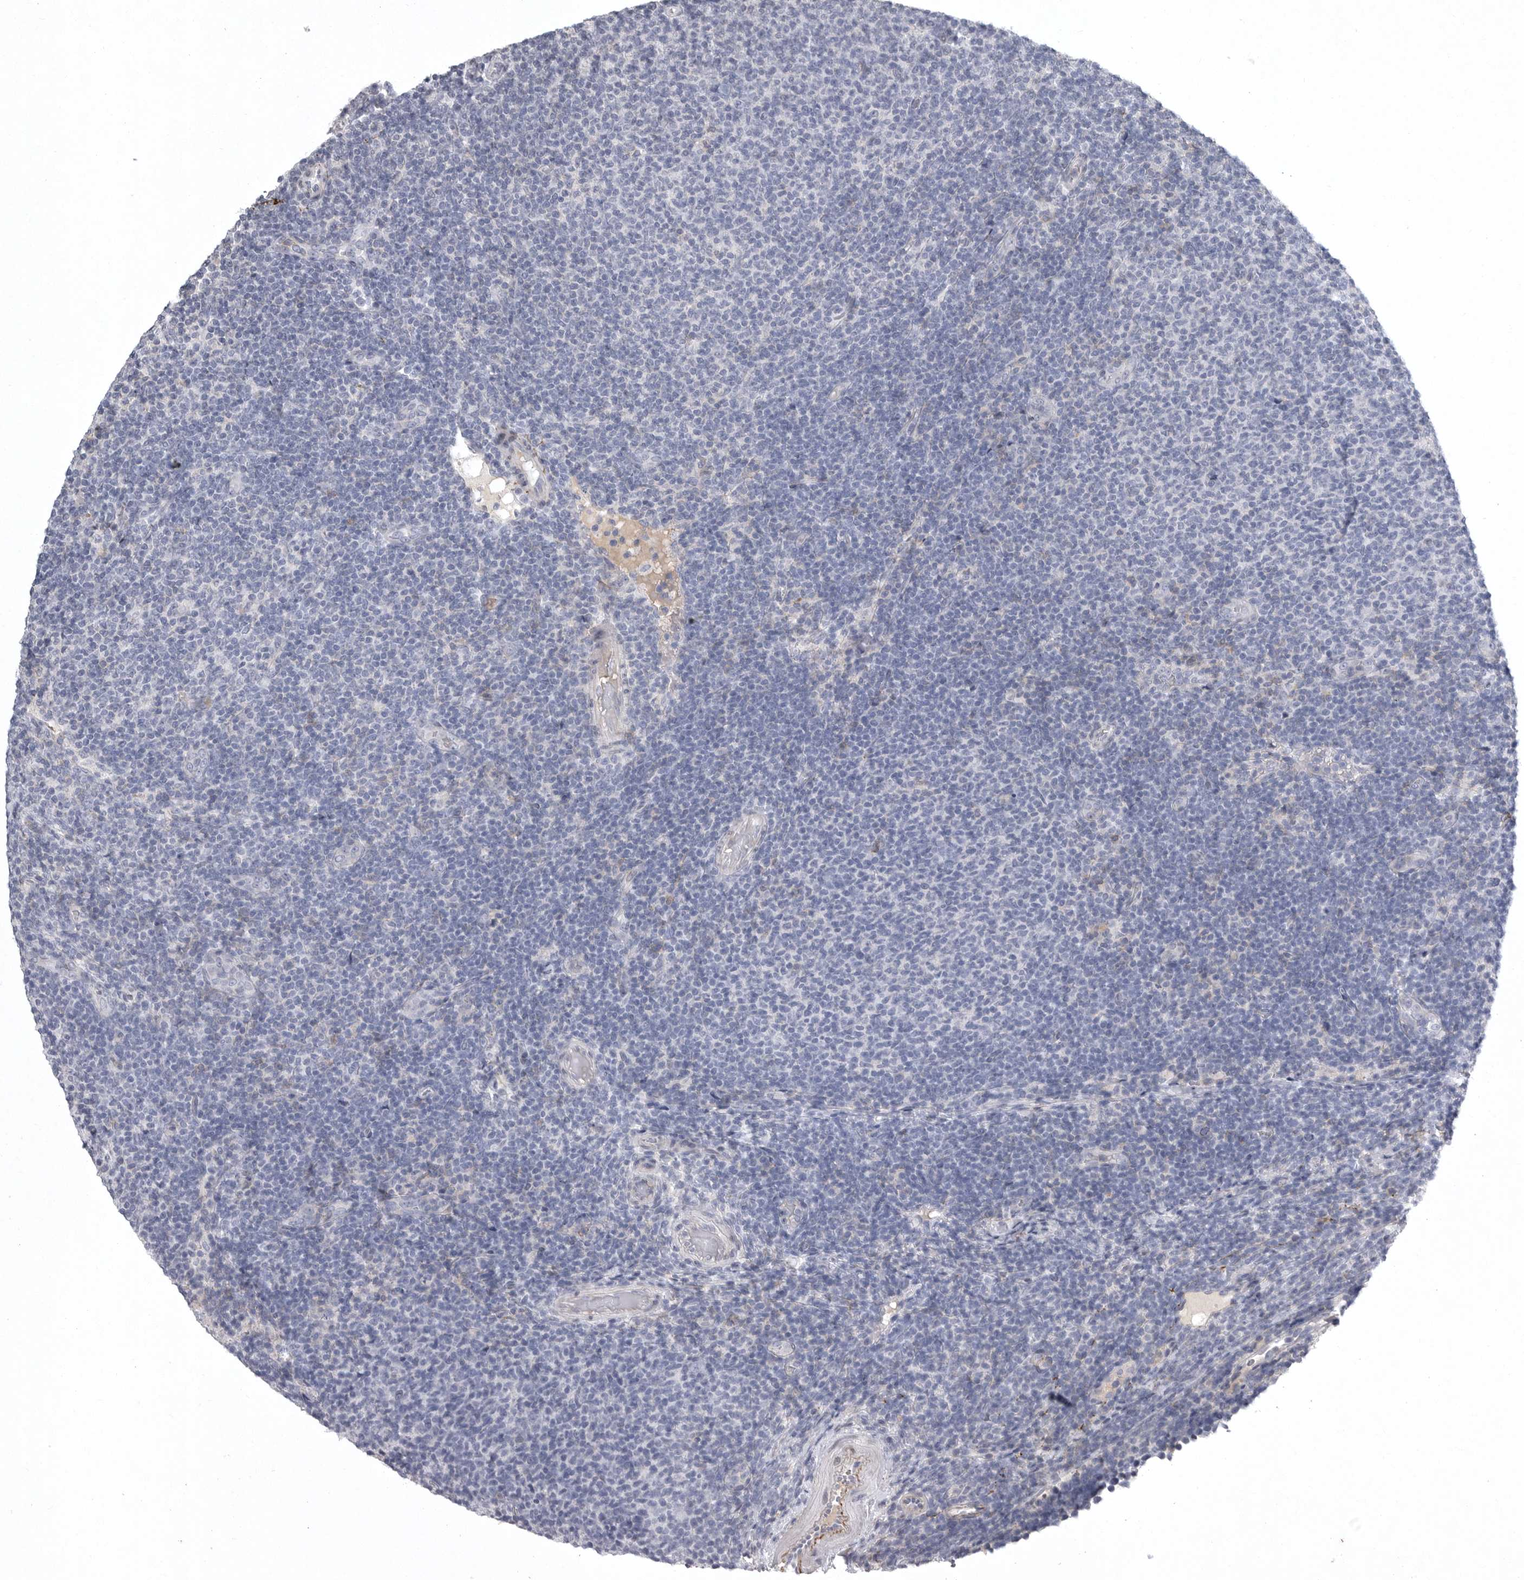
{"staining": {"intensity": "negative", "quantity": "none", "location": "none"}, "tissue": "lymphoma", "cell_type": "Tumor cells", "image_type": "cancer", "snomed": [{"axis": "morphology", "description": "Malignant lymphoma, non-Hodgkin's type, Low grade"}, {"axis": "topography", "description": "Lymph node"}], "caption": "Immunohistochemistry of human malignant lymphoma, non-Hodgkin's type (low-grade) displays no staining in tumor cells. The staining is performed using DAB (3,3'-diaminobenzidine) brown chromogen with nuclei counter-stained in using hematoxylin.", "gene": "CRP", "patient": {"sex": "male", "age": 66}}